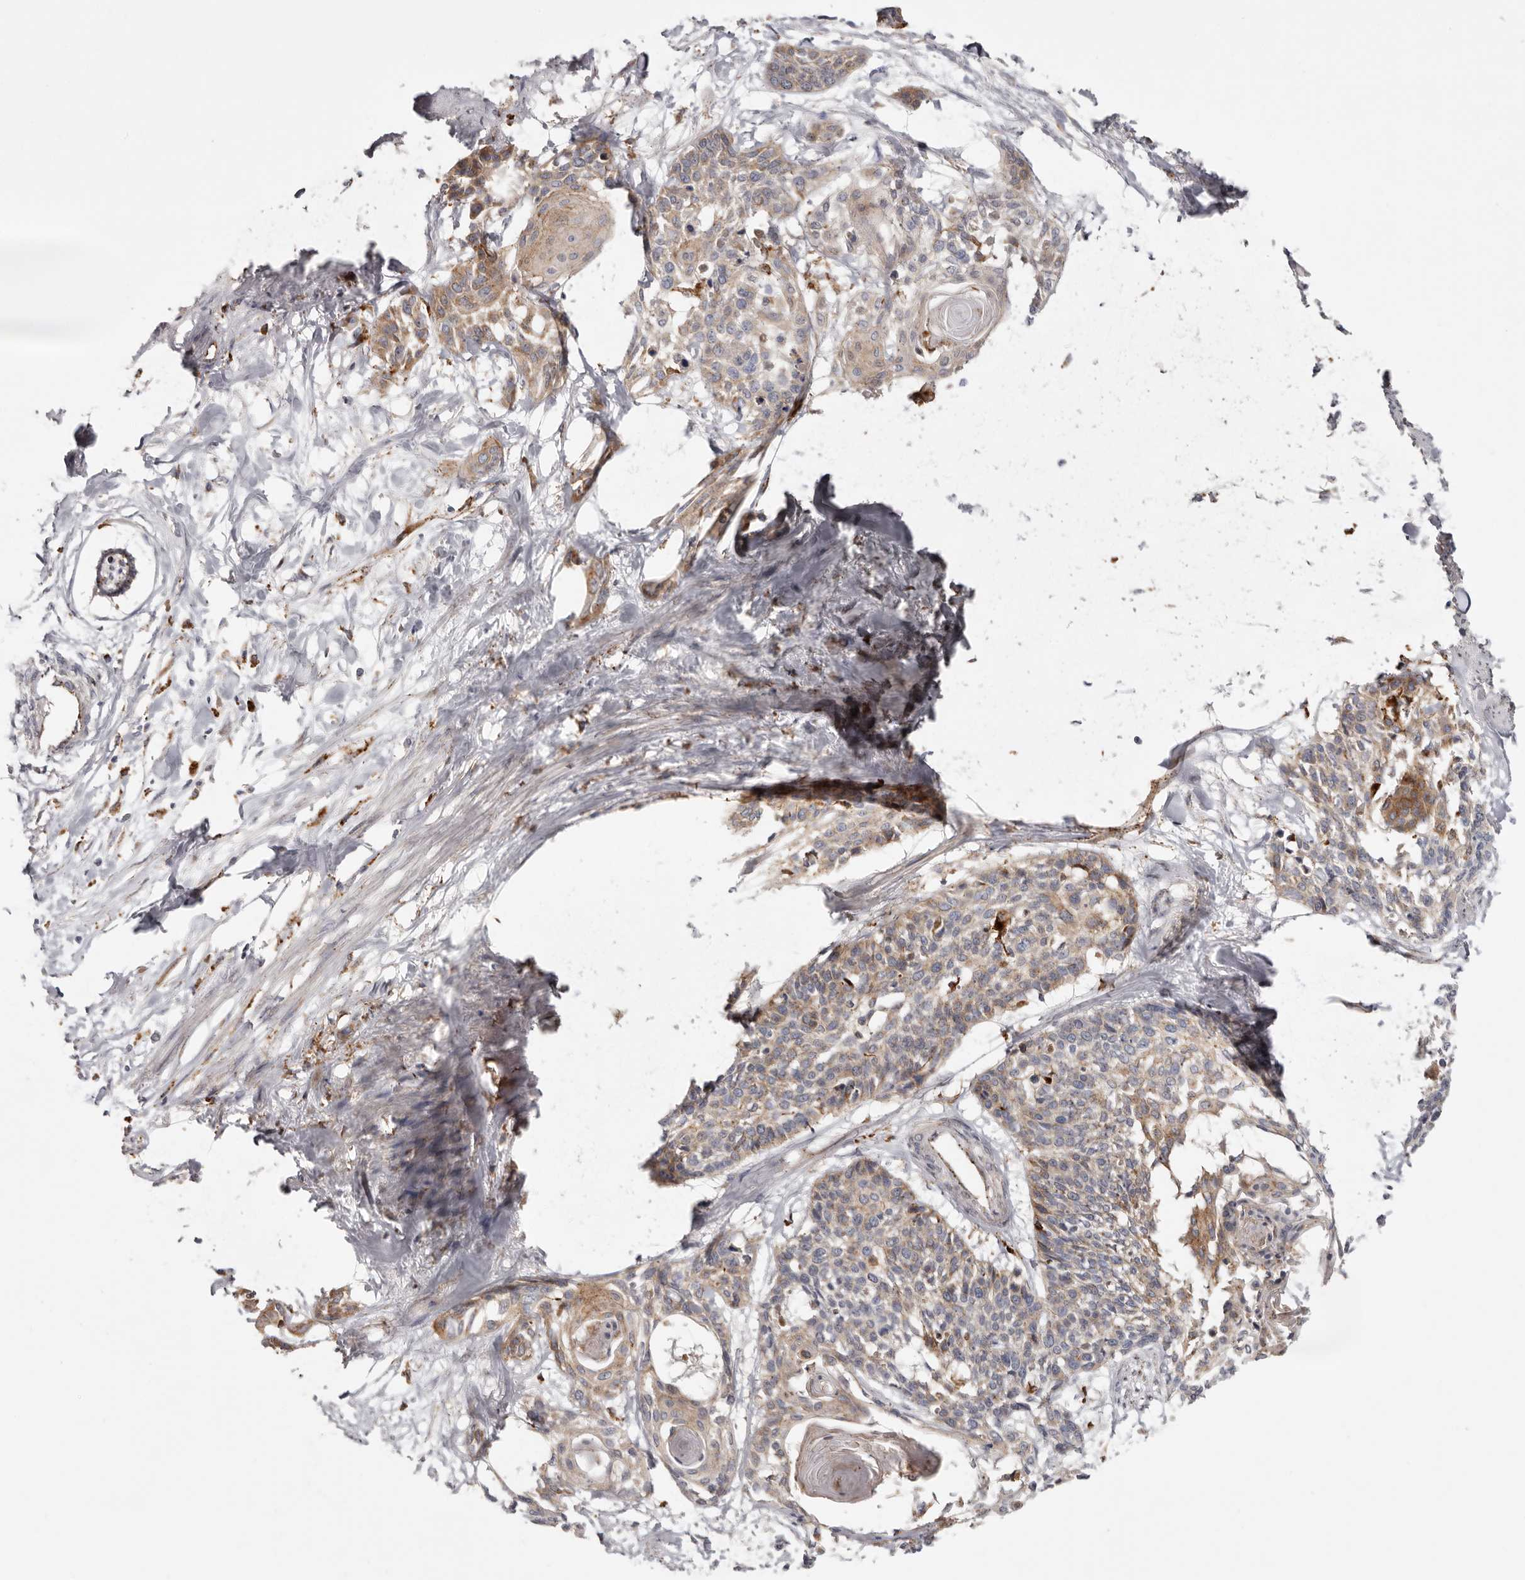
{"staining": {"intensity": "moderate", "quantity": ">75%", "location": "cytoplasmic/membranous"}, "tissue": "cervical cancer", "cell_type": "Tumor cells", "image_type": "cancer", "snomed": [{"axis": "morphology", "description": "Squamous cell carcinoma, NOS"}, {"axis": "topography", "description": "Cervix"}], "caption": "The immunohistochemical stain highlights moderate cytoplasmic/membranous positivity in tumor cells of cervical squamous cell carcinoma tissue.", "gene": "GRN", "patient": {"sex": "female", "age": 57}}